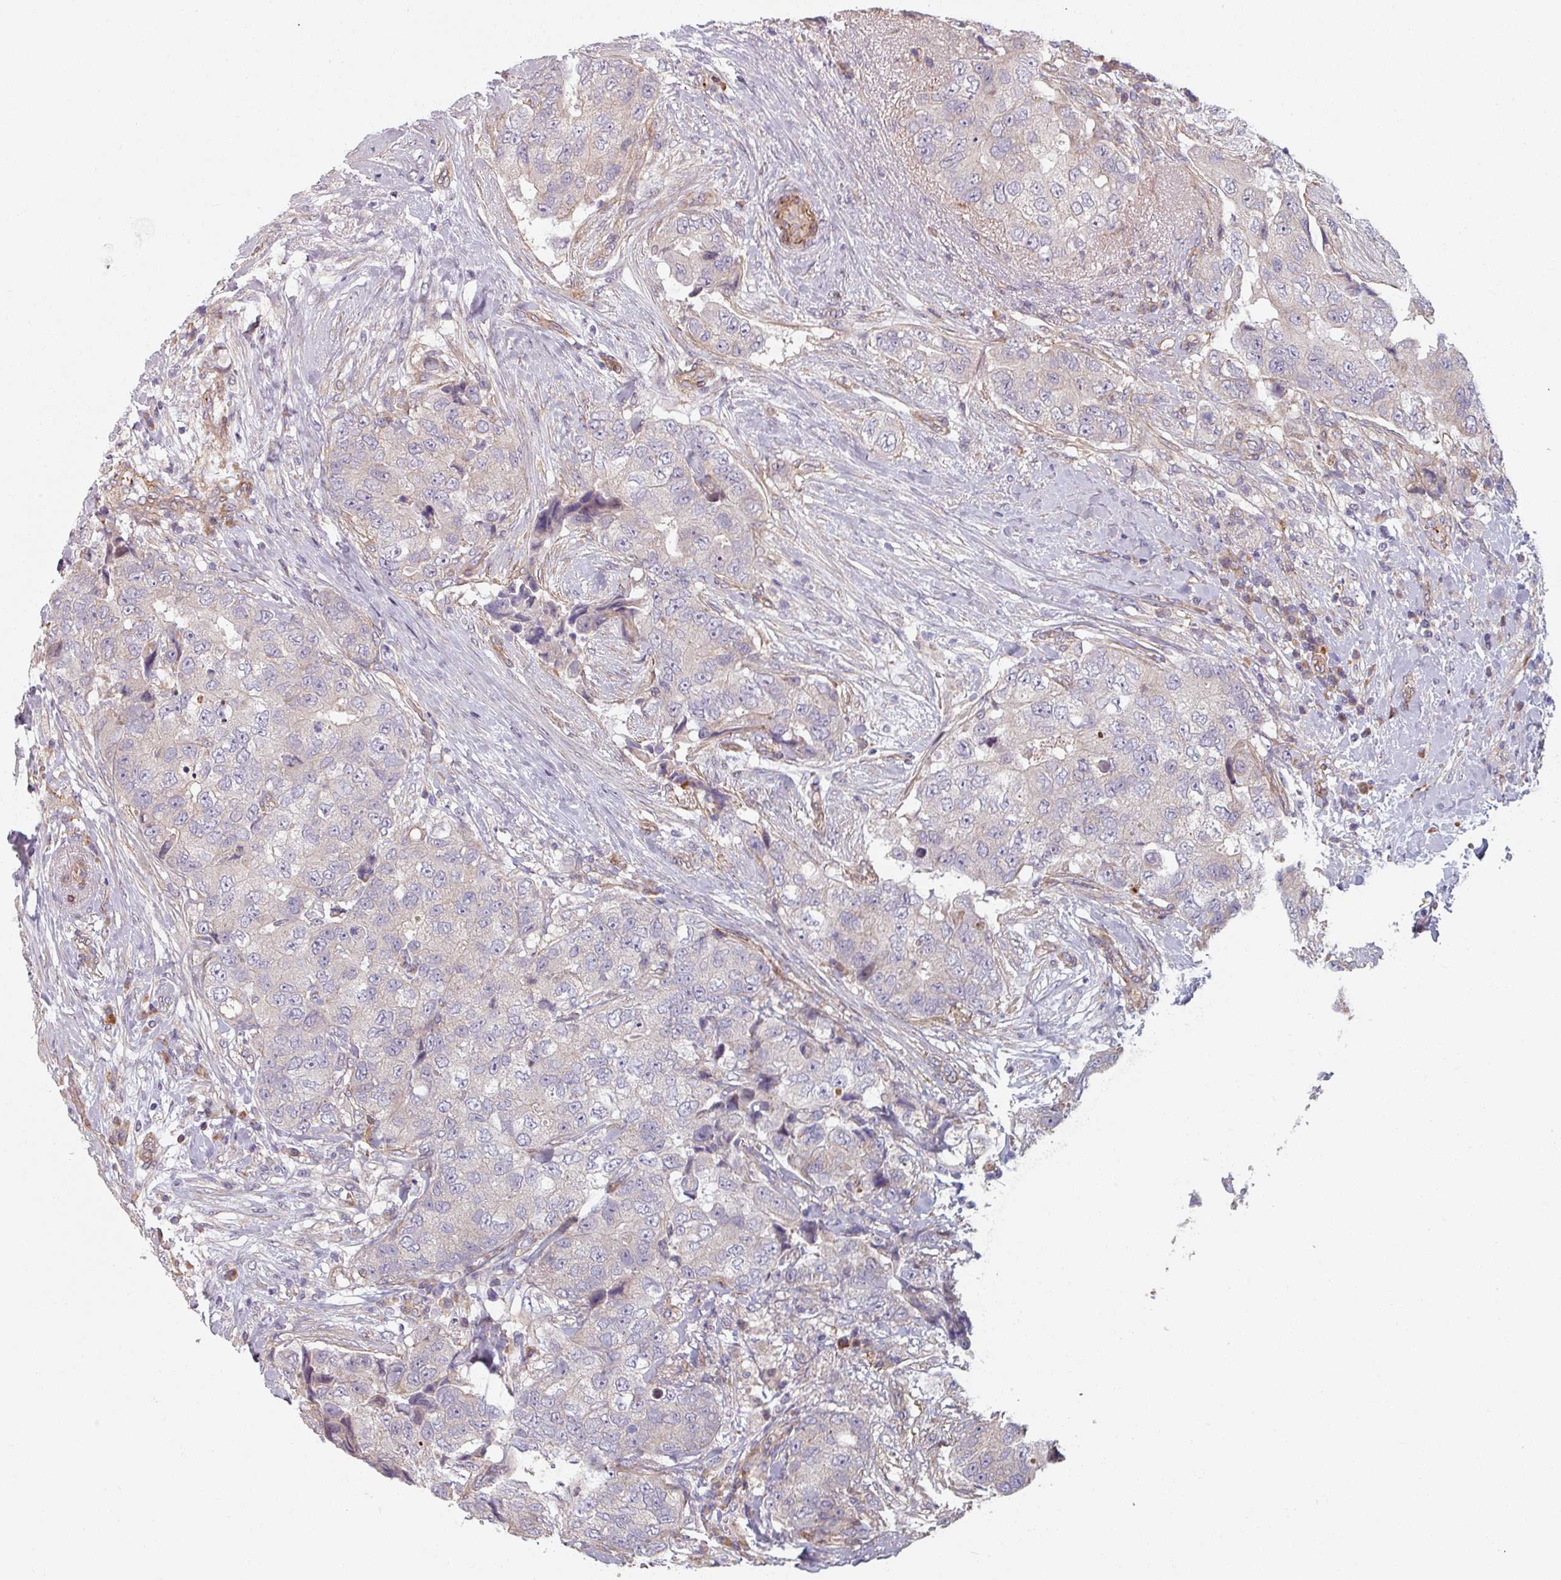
{"staining": {"intensity": "negative", "quantity": "none", "location": "none"}, "tissue": "breast cancer", "cell_type": "Tumor cells", "image_type": "cancer", "snomed": [{"axis": "morphology", "description": "Normal tissue, NOS"}, {"axis": "morphology", "description": "Duct carcinoma"}, {"axis": "topography", "description": "Breast"}], "caption": "Breast cancer stained for a protein using IHC displays no staining tumor cells.", "gene": "C4BPB", "patient": {"sex": "female", "age": 62}}